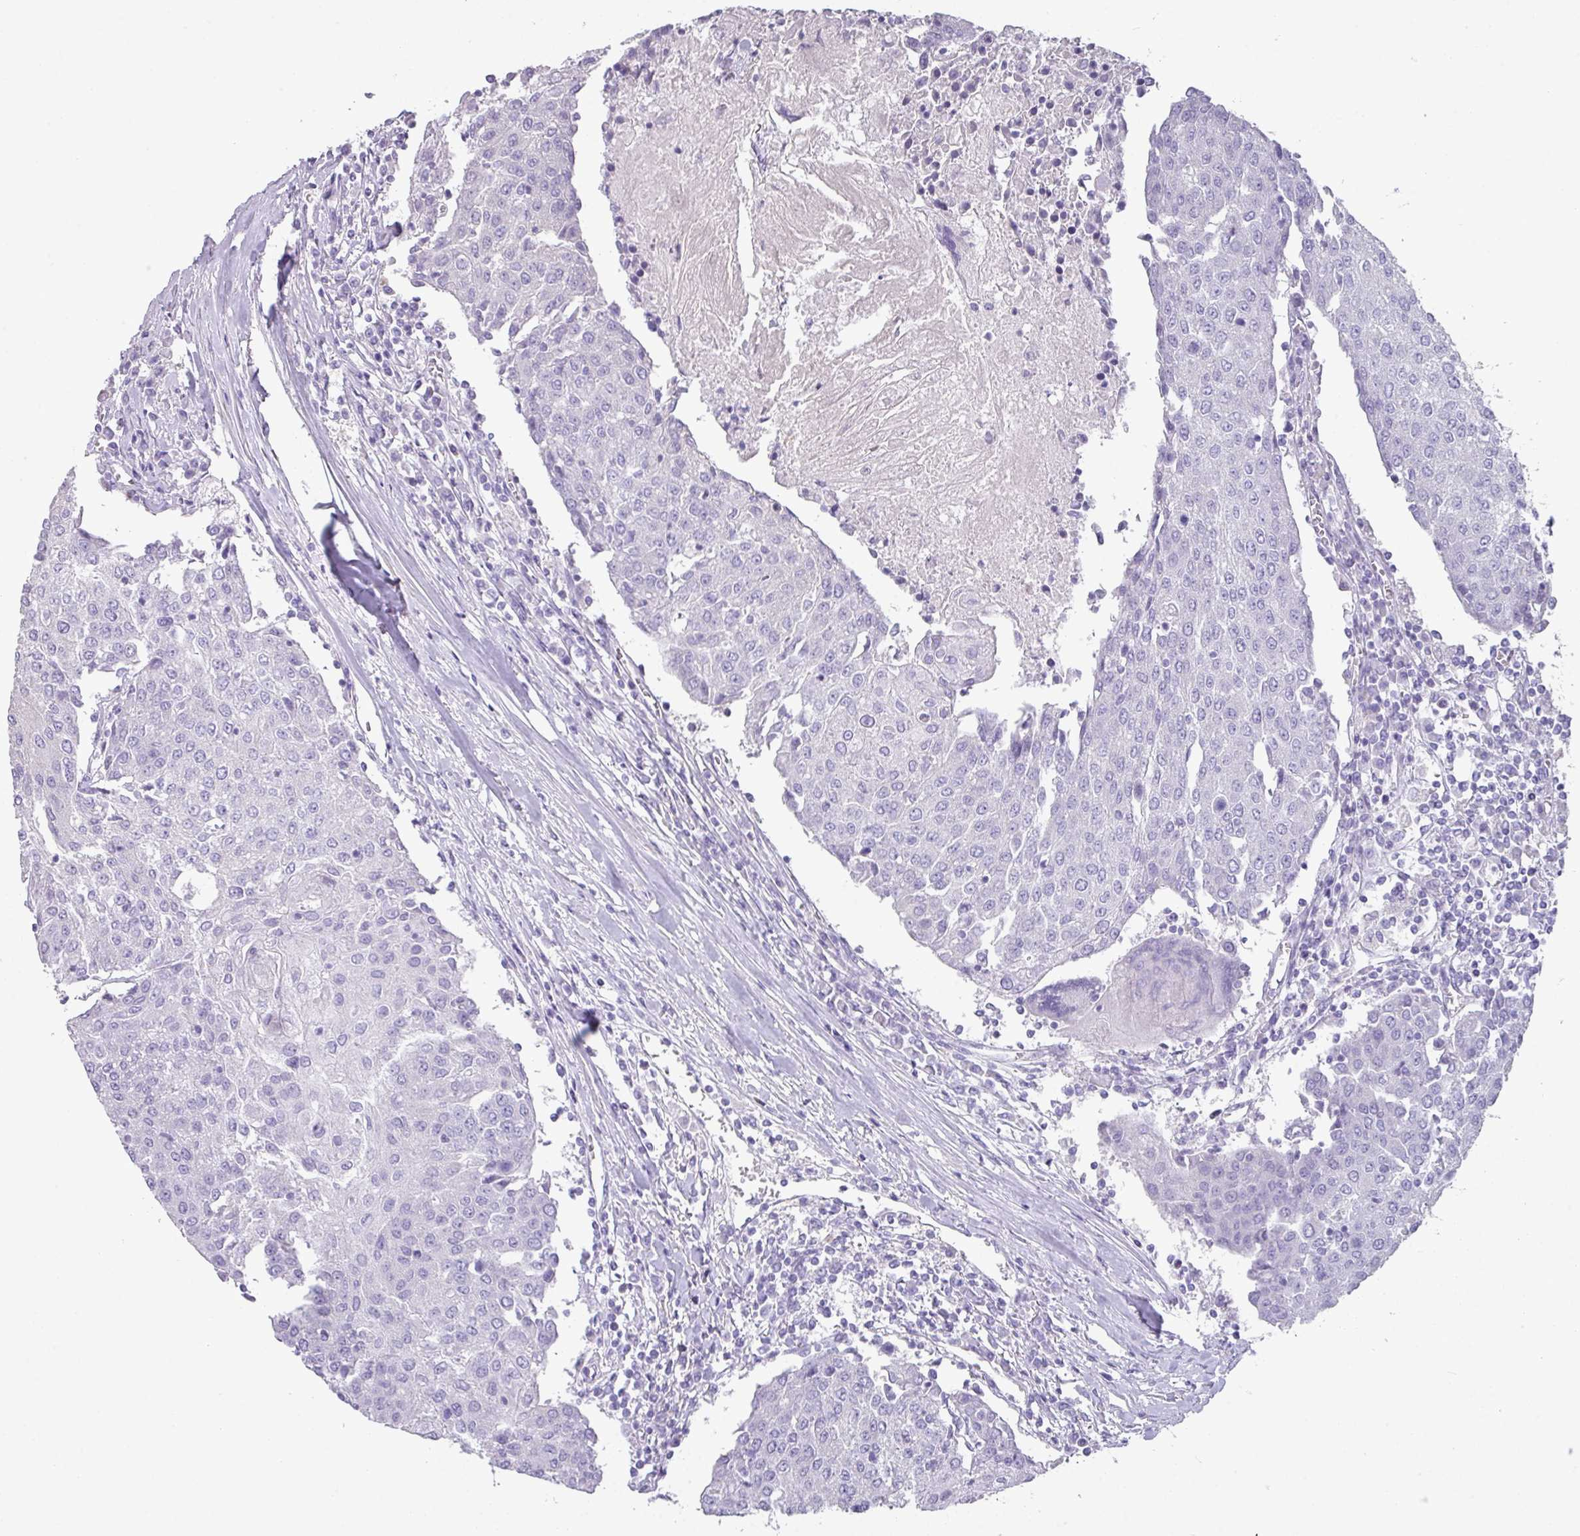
{"staining": {"intensity": "negative", "quantity": "none", "location": "none"}, "tissue": "urothelial cancer", "cell_type": "Tumor cells", "image_type": "cancer", "snomed": [{"axis": "morphology", "description": "Urothelial carcinoma, High grade"}, {"axis": "topography", "description": "Urinary bladder"}], "caption": "IHC of urothelial cancer exhibits no positivity in tumor cells.", "gene": "GLI4", "patient": {"sex": "female", "age": 85}}